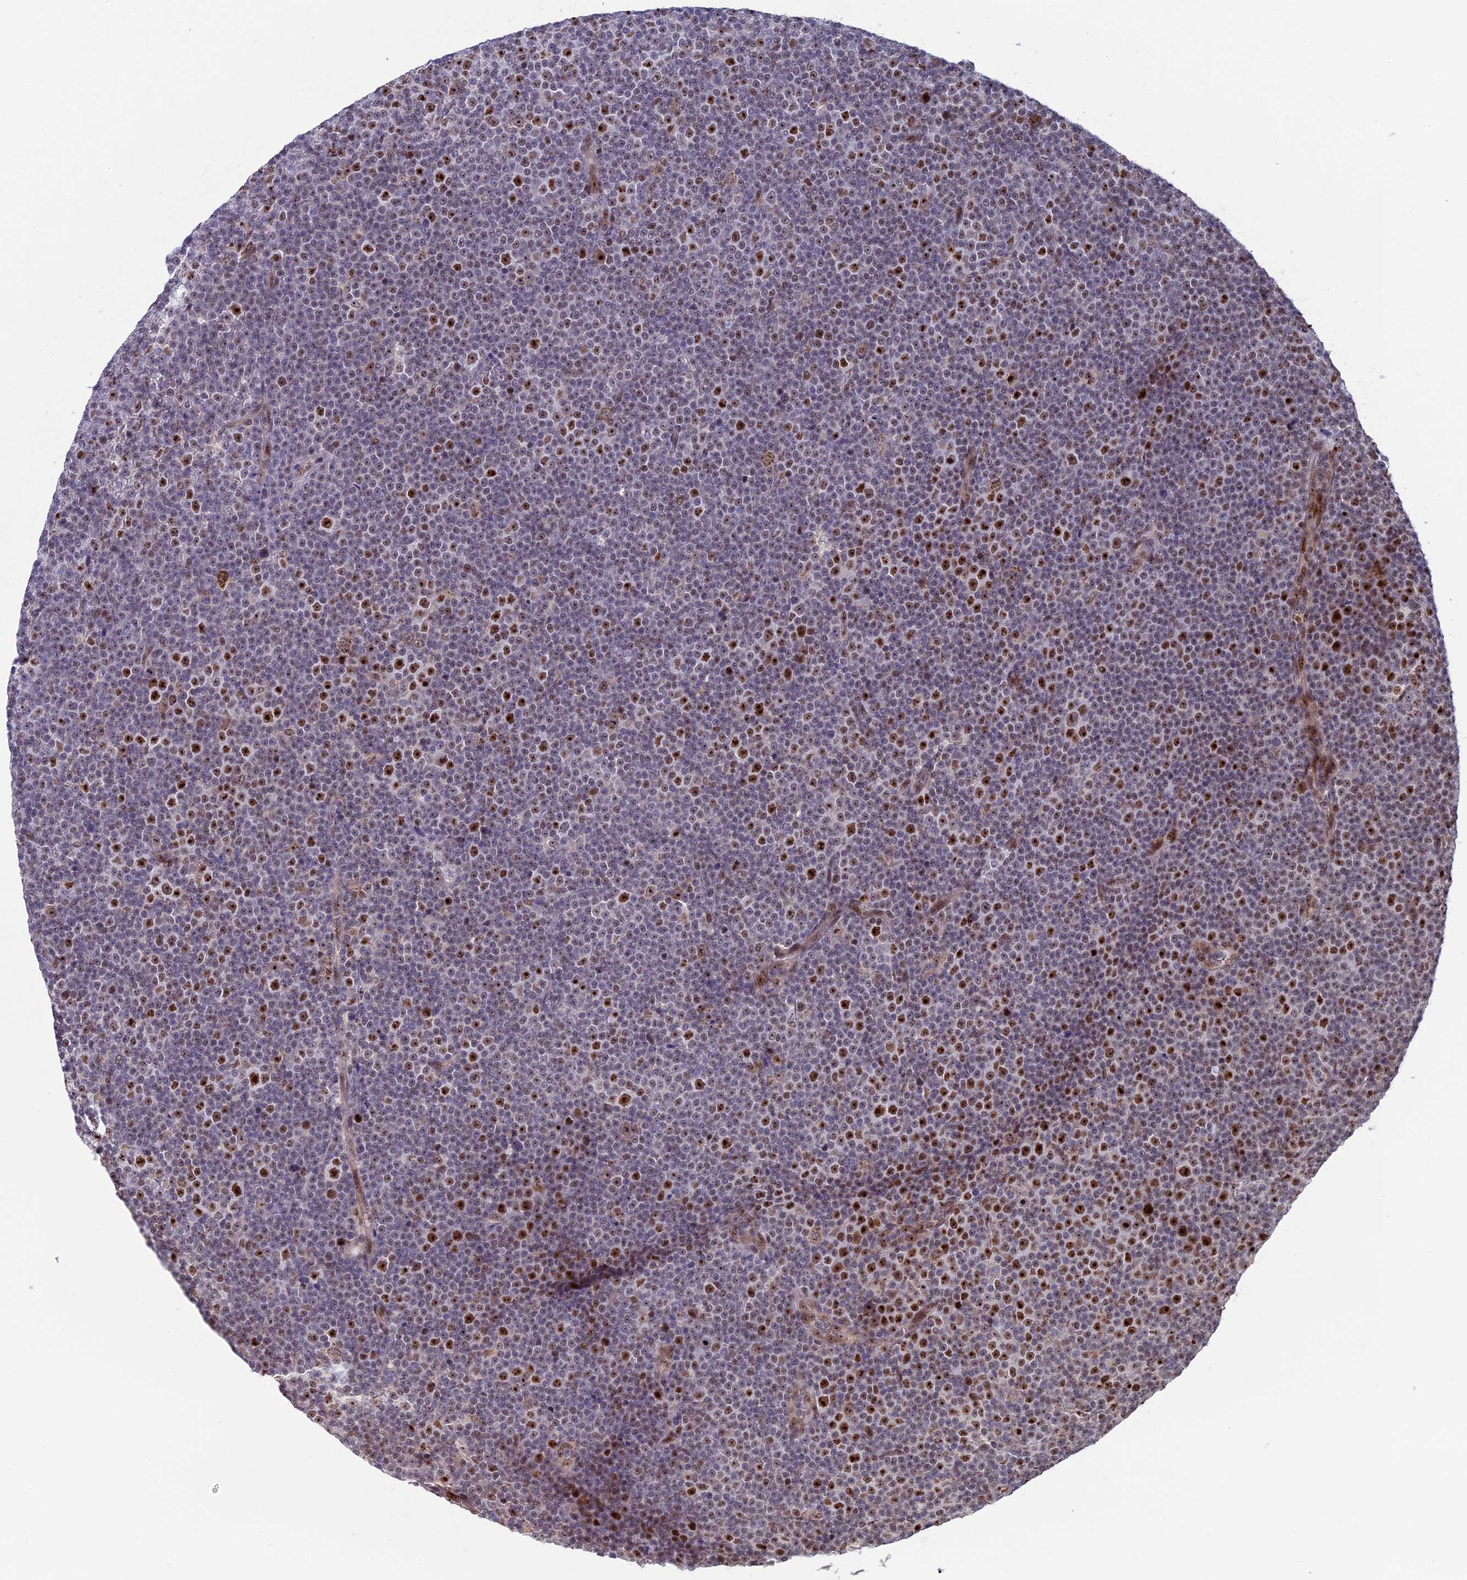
{"staining": {"intensity": "weak", "quantity": "25%-75%", "location": "nuclear"}, "tissue": "lymphoma", "cell_type": "Tumor cells", "image_type": "cancer", "snomed": [{"axis": "morphology", "description": "Malignant lymphoma, non-Hodgkin's type, Low grade"}, {"axis": "topography", "description": "Lymph node"}], "caption": "Brown immunohistochemical staining in low-grade malignant lymphoma, non-Hodgkin's type reveals weak nuclear staining in about 25%-75% of tumor cells.", "gene": "CCDC86", "patient": {"sex": "female", "age": 67}}